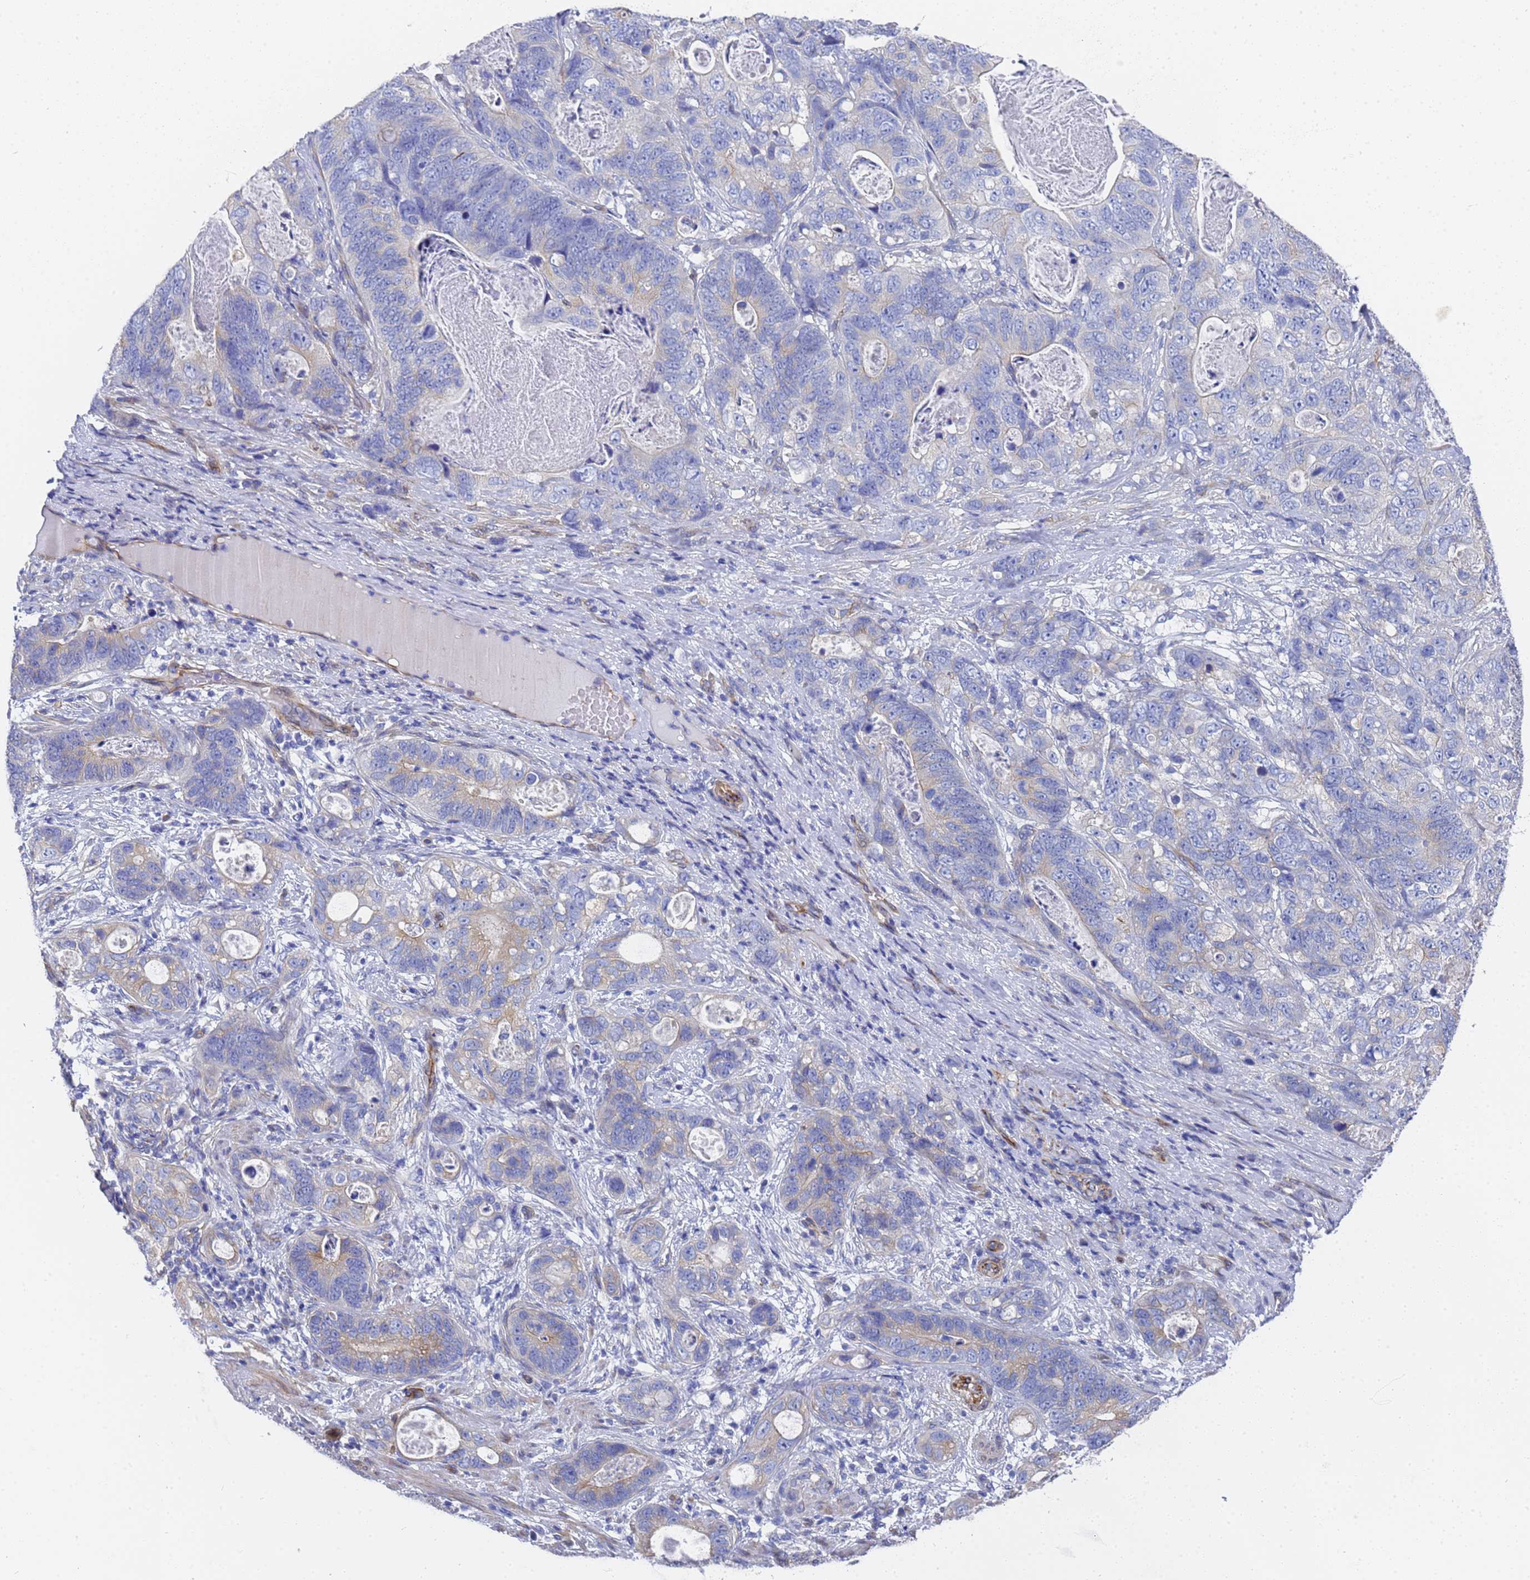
{"staining": {"intensity": "weak", "quantity": "<25%", "location": "cytoplasmic/membranous"}, "tissue": "stomach cancer", "cell_type": "Tumor cells", "image_type": "cancer", "snomed": [{"axis": "morphology", "description": "Normal tissue, NOS"}, {"axis": "morphology", "description": "Adenocarcinoma, NOS"}, {"axis": "topography", "description": "Stomach"}], "caption": "Protein analysis of adenocarcinoma (stomach) exhibits no significant staining in tumor cells.", "gene": "TUBB1", "patient": {"sex": "female", "age": 89}}